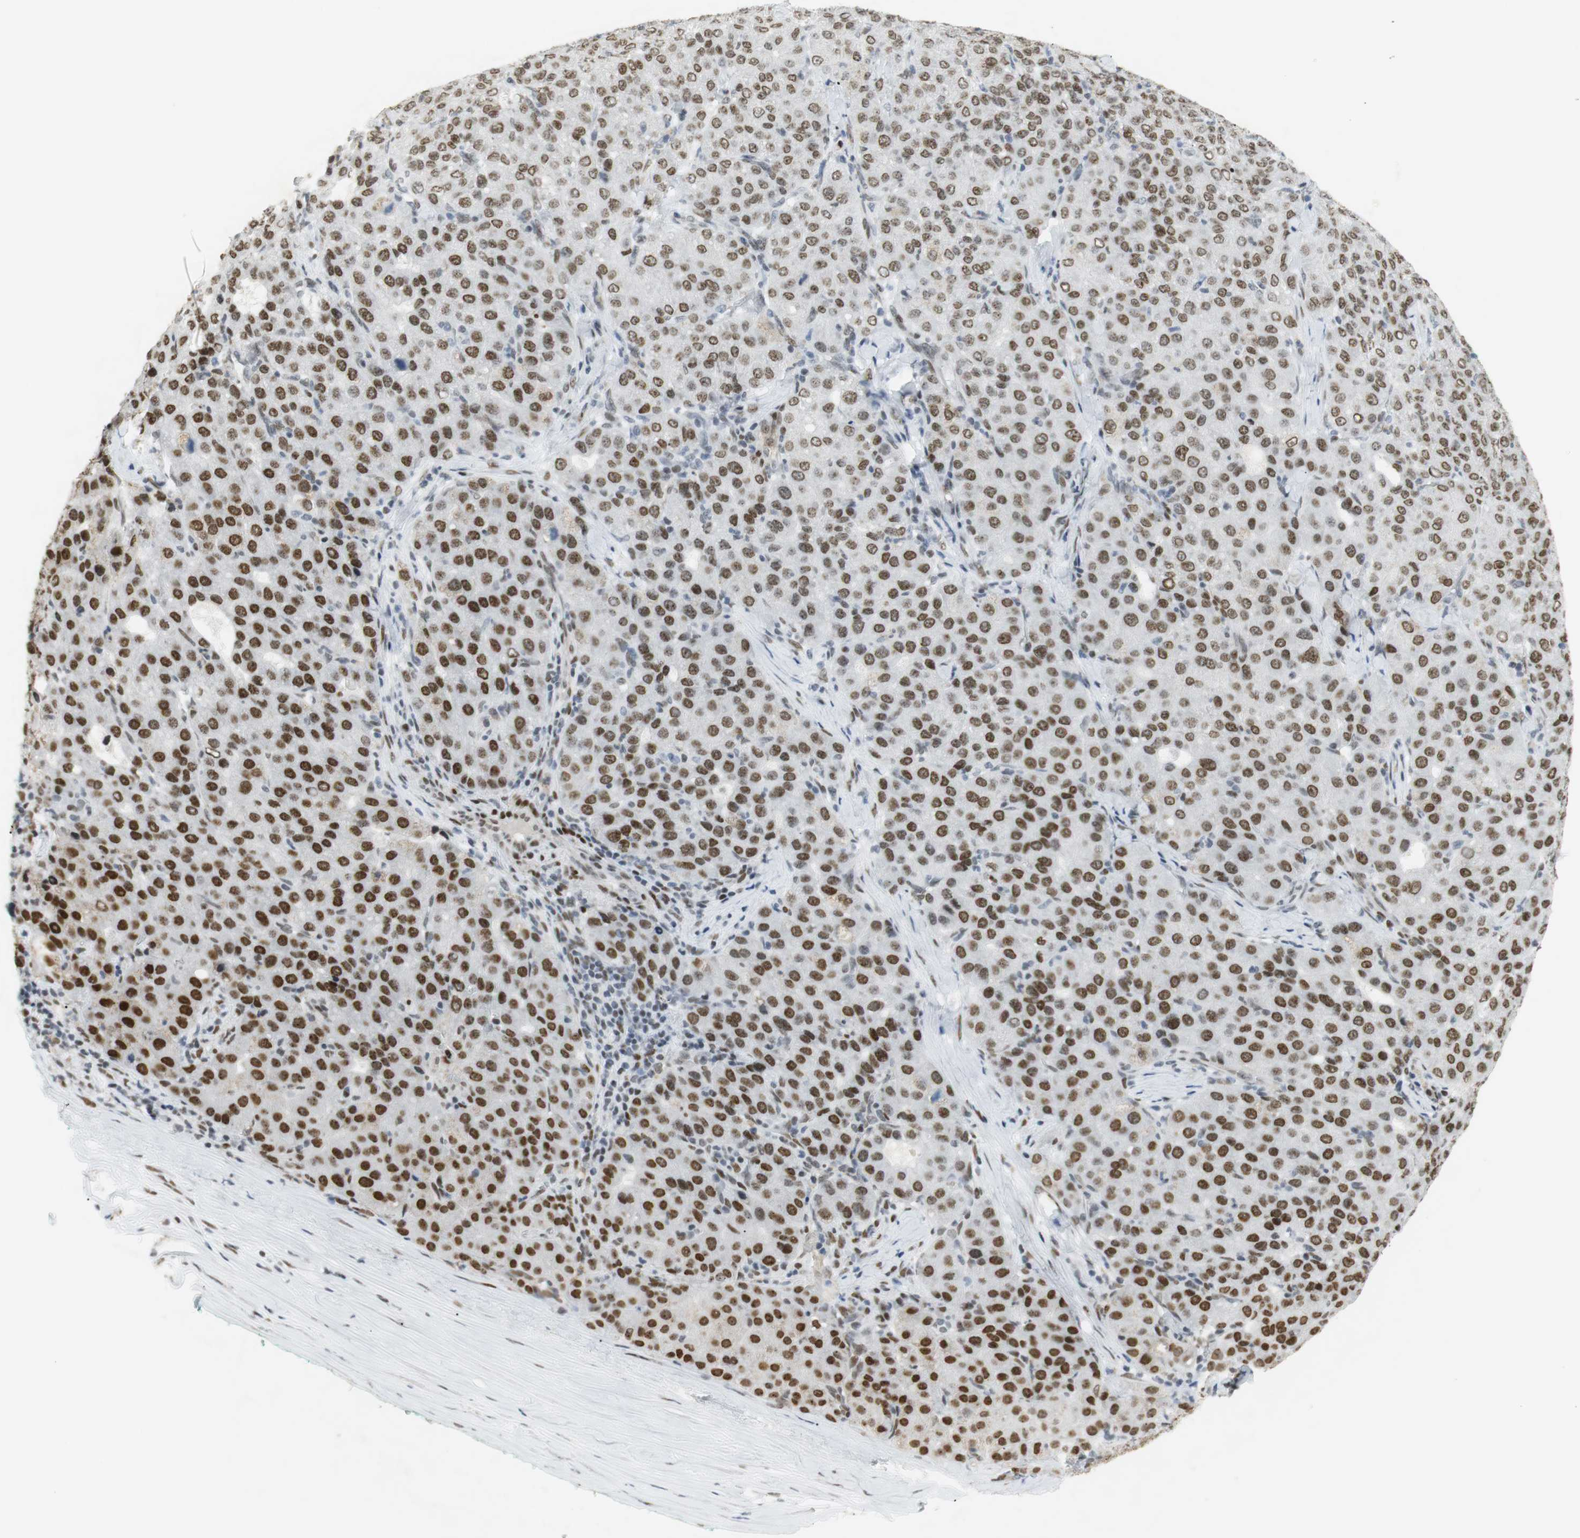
{"staining": {"intensity": "strong", "quantity": ">75%", "location": "nuclear"}, "tissue": "liver cancer", "cell_type": "Tumor cells", "image_type": "cancer", "snomed": [{"axis": "morphology", "description": "Carcinoma, Hepatocellular, NOS"}, {"axis": "topography", "description": "Liver"}], "caption": "Immunohistochemistry (IHC) (DAB (3,3'-diaminobenzidine)) staining of liver cancer (hepatocellular carcinoma) demonstrates strong nuclear protein staining in approximately >75% of tumor cells. Nuclei are stained in blue.", "gene": "BMI1", "patient": {"sex": "male", "age": 65}}